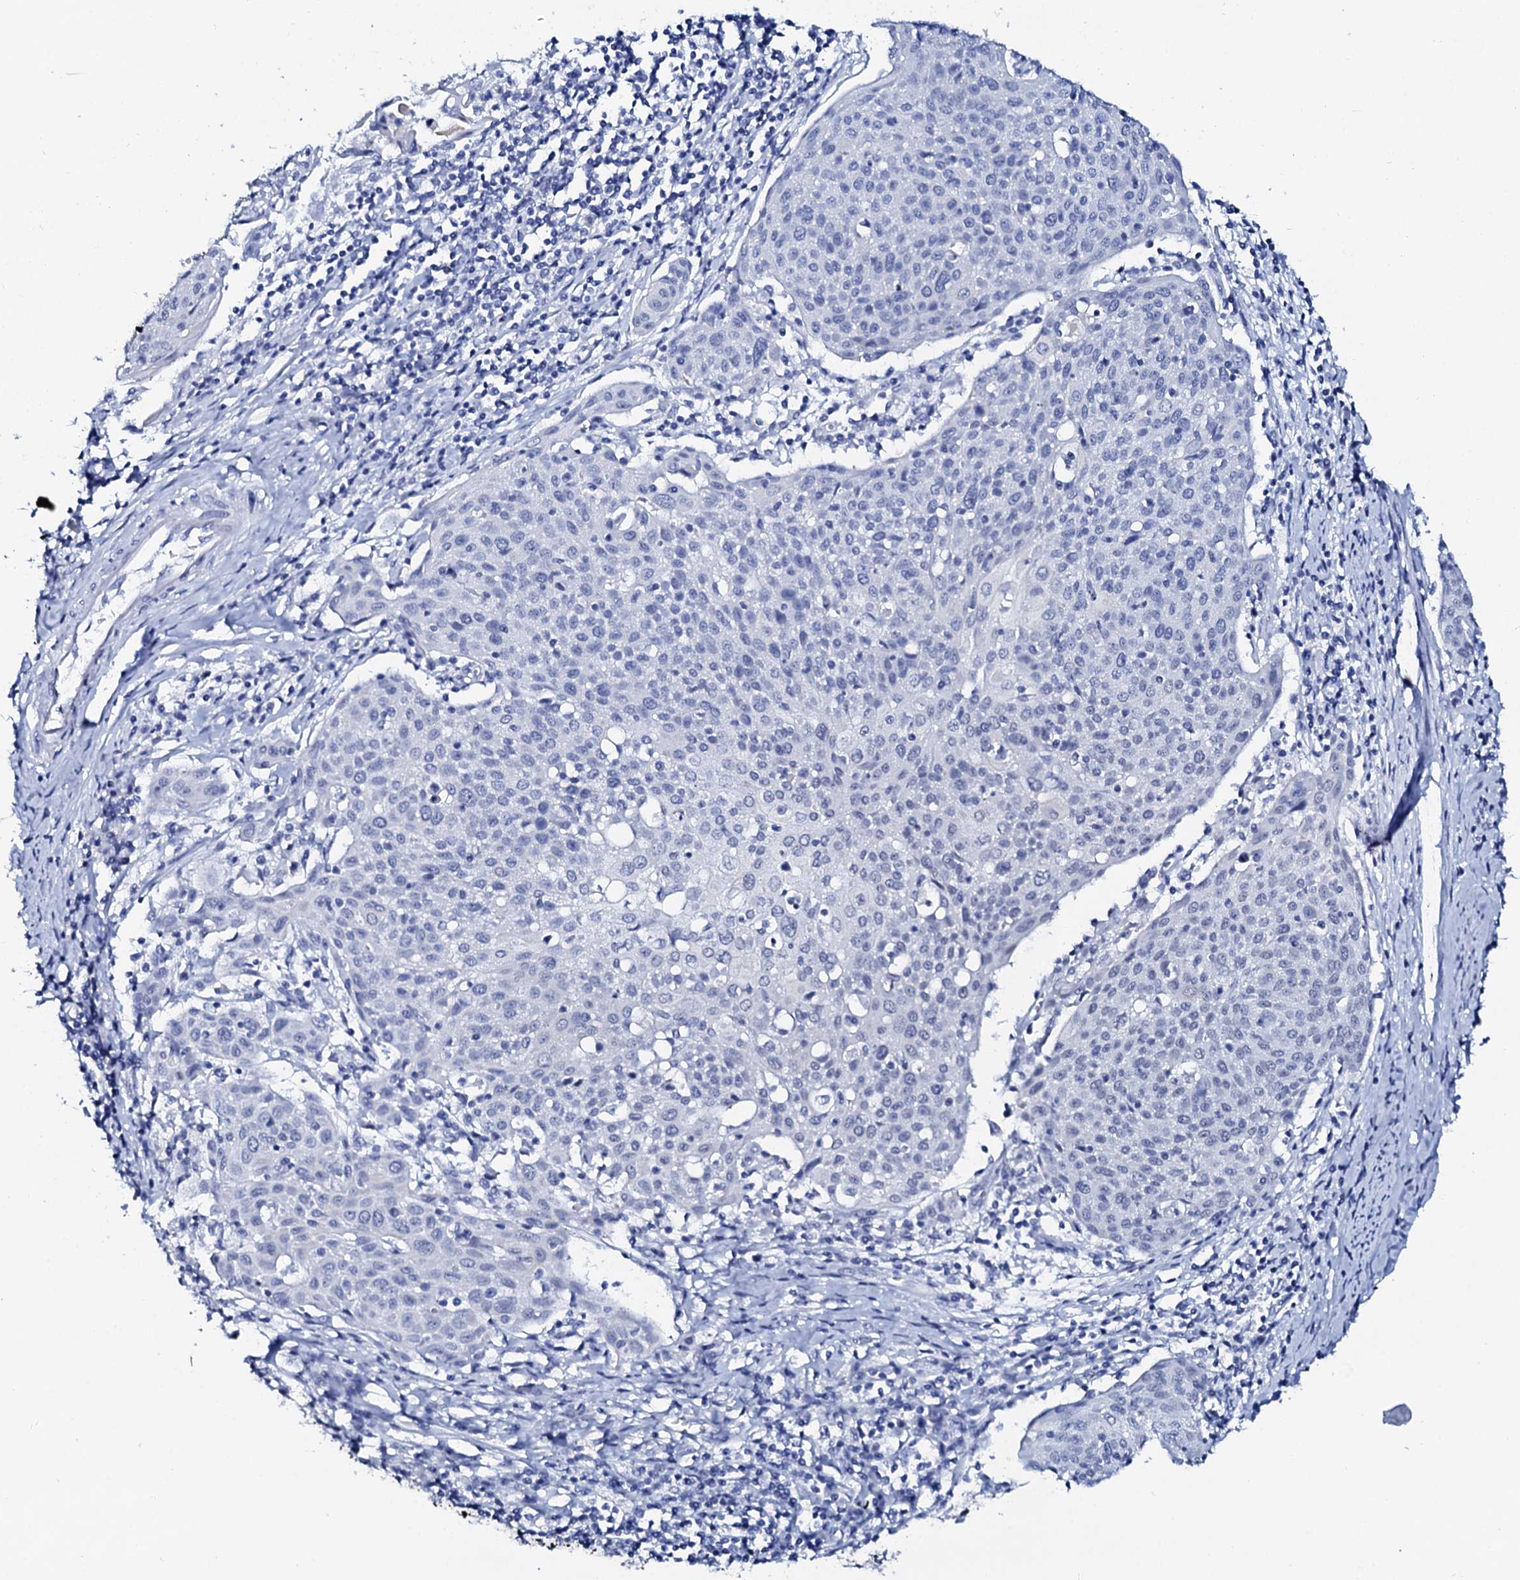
{"staining": {"intensity": "negative", "quantity": "none", "location": "none"}, "tissue": "cervical cancer", "cell_type": "Tumor cells", "image_type": "cancer", "snomed": [{"axis": "morphology", "description": "Squamous cell carcinoma, NOS"}, {"axis": "topography", "description": "Cervix"}], "caption": "Immunohistochemistry of squamous cell carcinoma (cervical) displays no expression in tumor cells.", "gene": "SPATA19", "patient": {"sex": "female", "age": 67}}